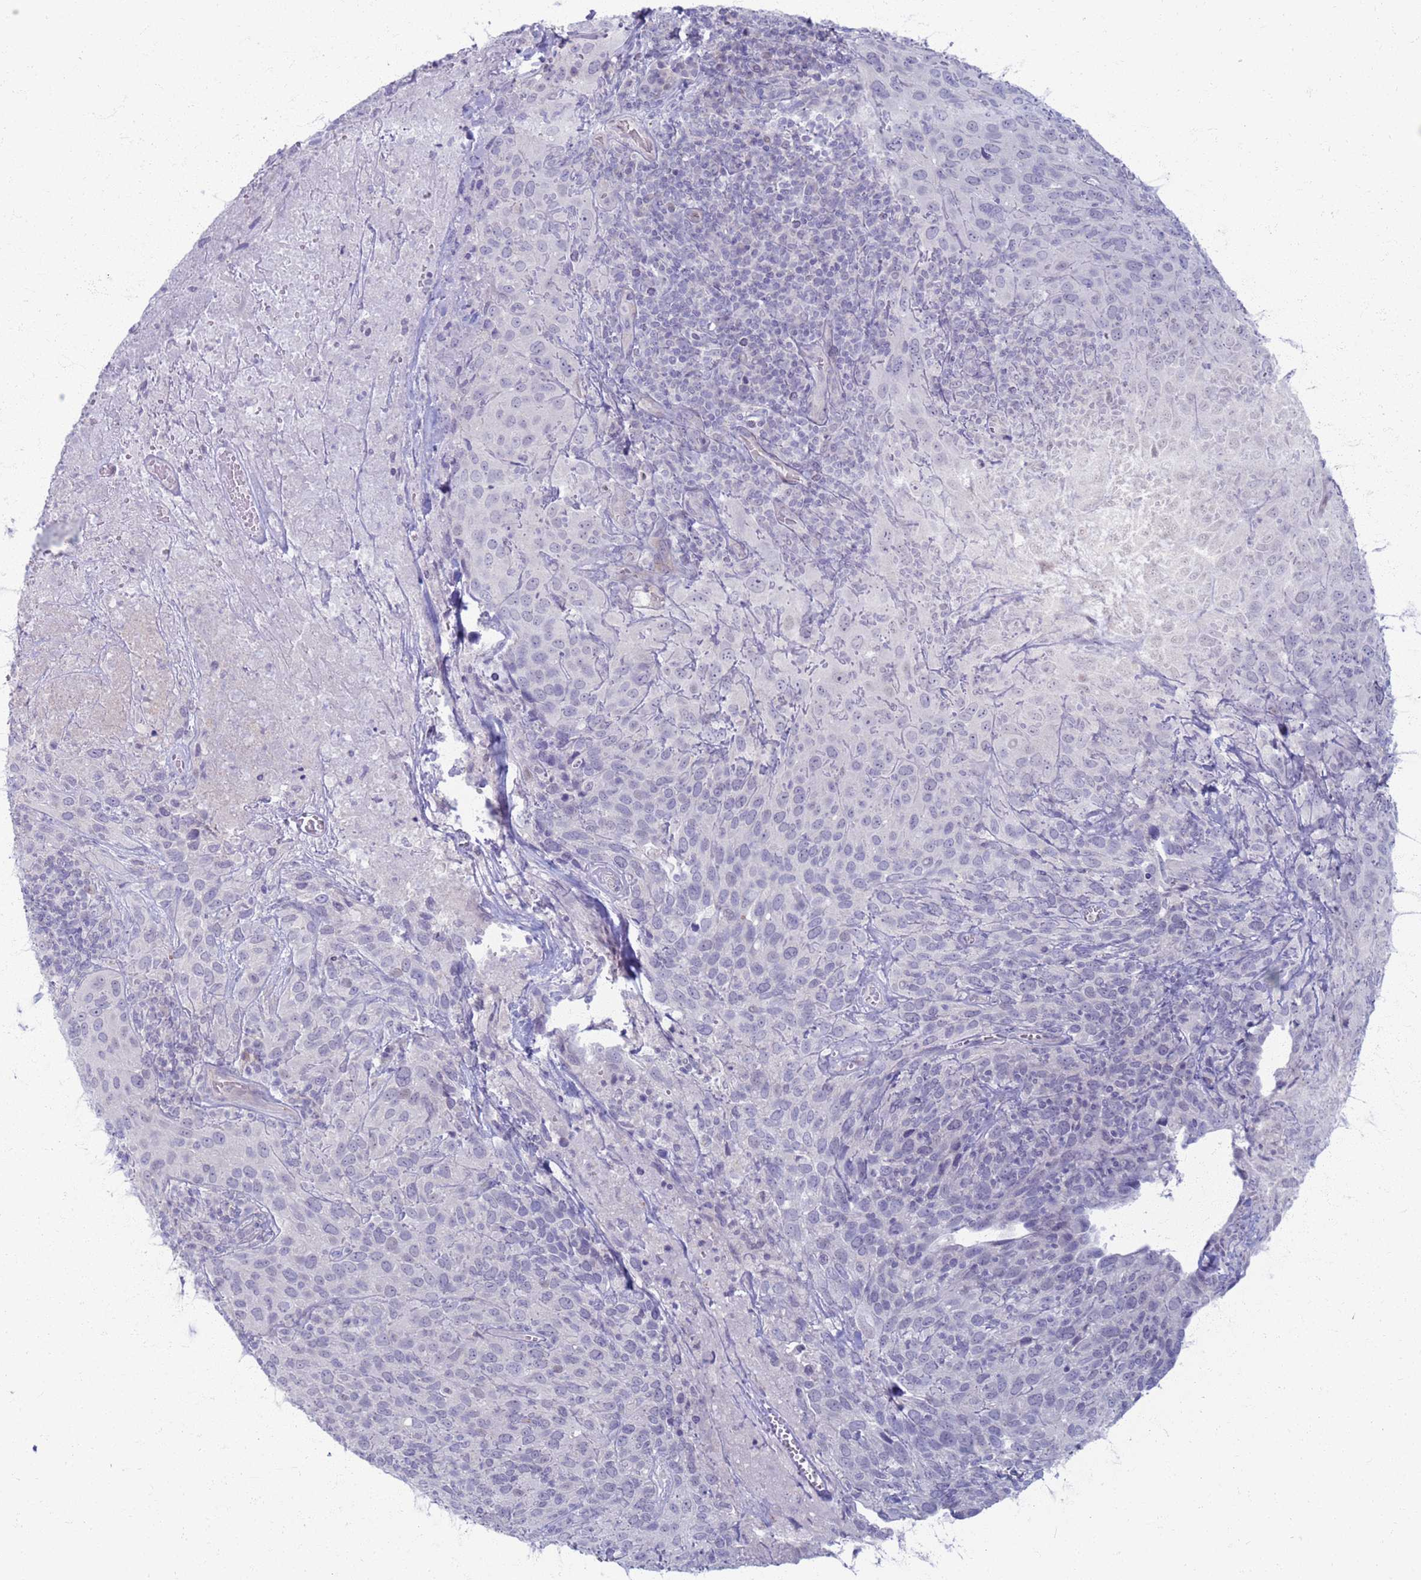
{"staining": {"intensity": "negative", "quantity": "none", "location": "none"}, "tissue": "cervical cancer", "cell_type": "Tumor cells", "image_type": "cancer", "snomed": [{"axis": "morphology", "description": "Squamous cell carcinoma, NOS"}, {"axis": "topography", "description": "Cervix"}], "caption": "Immunohistochemistry (IHC) micrograph of squamous cell carcinoma (cervical) stained for a protein (brown), which exhibits no expression in tumor cells. (DAB immunohistochemistry with hematoxylin counter stain).", "gene": "CLCA2", "patient": {"sex": "female", "age": 51}}